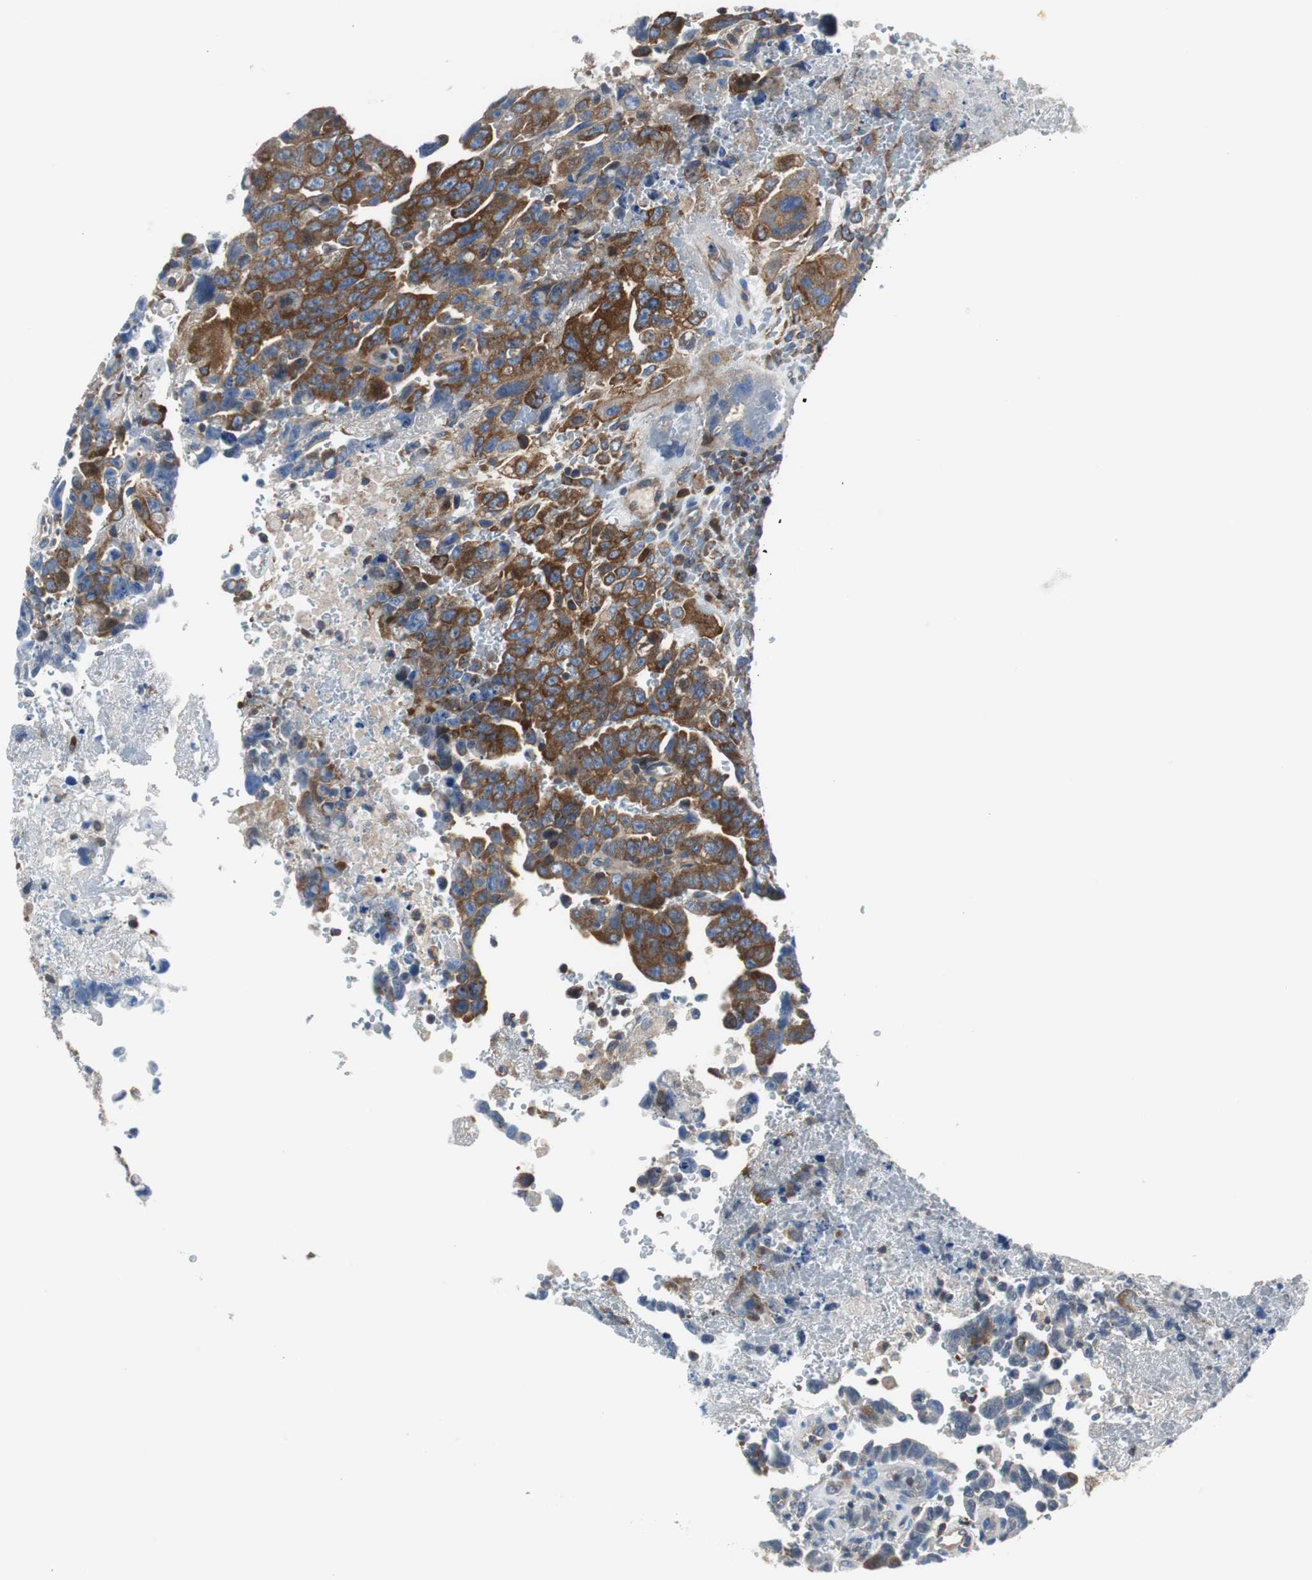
{"staining": {"intensity": "strong", "quantity": ">75%", "location": "cytoplasmic/membranous"}, "tissue": "testis cancer", "cell_type": "Tumor cells", "image_type": "cancer", "snomed": [{"axis": "morphology", "description": "Carcinoma, Embryonal, NOS"}, {"axis": "topography", "description": "Testis"}], "caption": "Immunohistochemistry (IHC) image of neoplastic tissue: embryonal carcinoma (testis) stained using immunohistochemistry reveals high levels of strong protein expression localized specifically in the cytoplasmic/membranous of tumor cells, appearing as a cytoplasmic/membranous brown color.", "gene": "BRAF", "patient": {"sex": "male", "age": 28}}